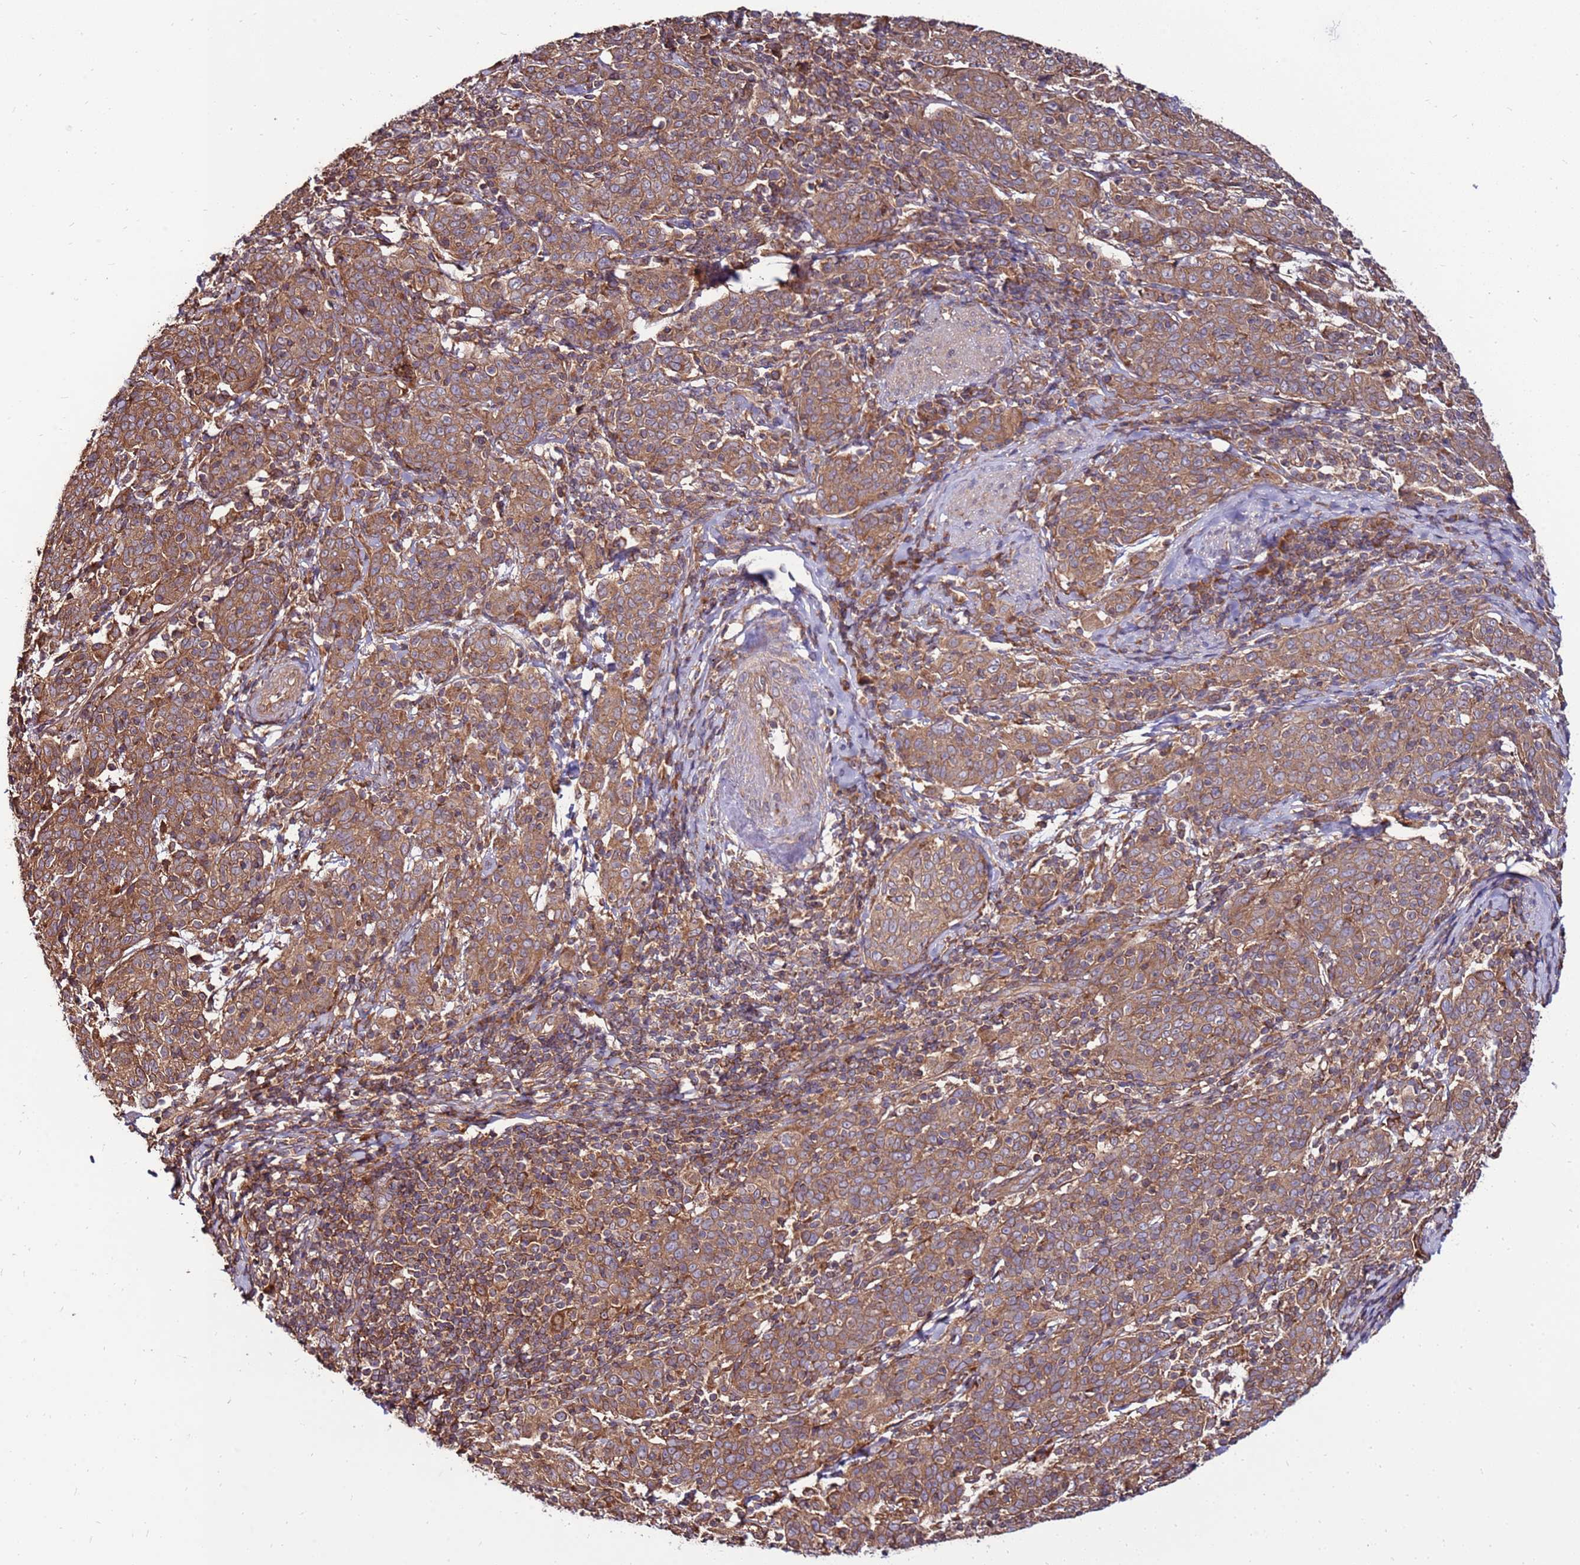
{"staining": {"intensity": "moderate", "quantity": ">75%", "location": "cytoplasmic/membranous"}, "tissue": "cervical cancer", "cell_type": "Tumor cells", "image_type": "cancer", "snomed": [{"axis": "morphology", "description": "Squamous cell carcinoma, NOS"}, {"axis": "topography", "description": "Cervix"}], "caption": "Squamous cell carcinoma (cervical) stained with a brown dye demonstrates moderate cytoplasmic/membranous positive staining in approximately >75% of tumor cells.", "gene": "SLC44A5", "patient": {"sex": "female", "age": 67}}